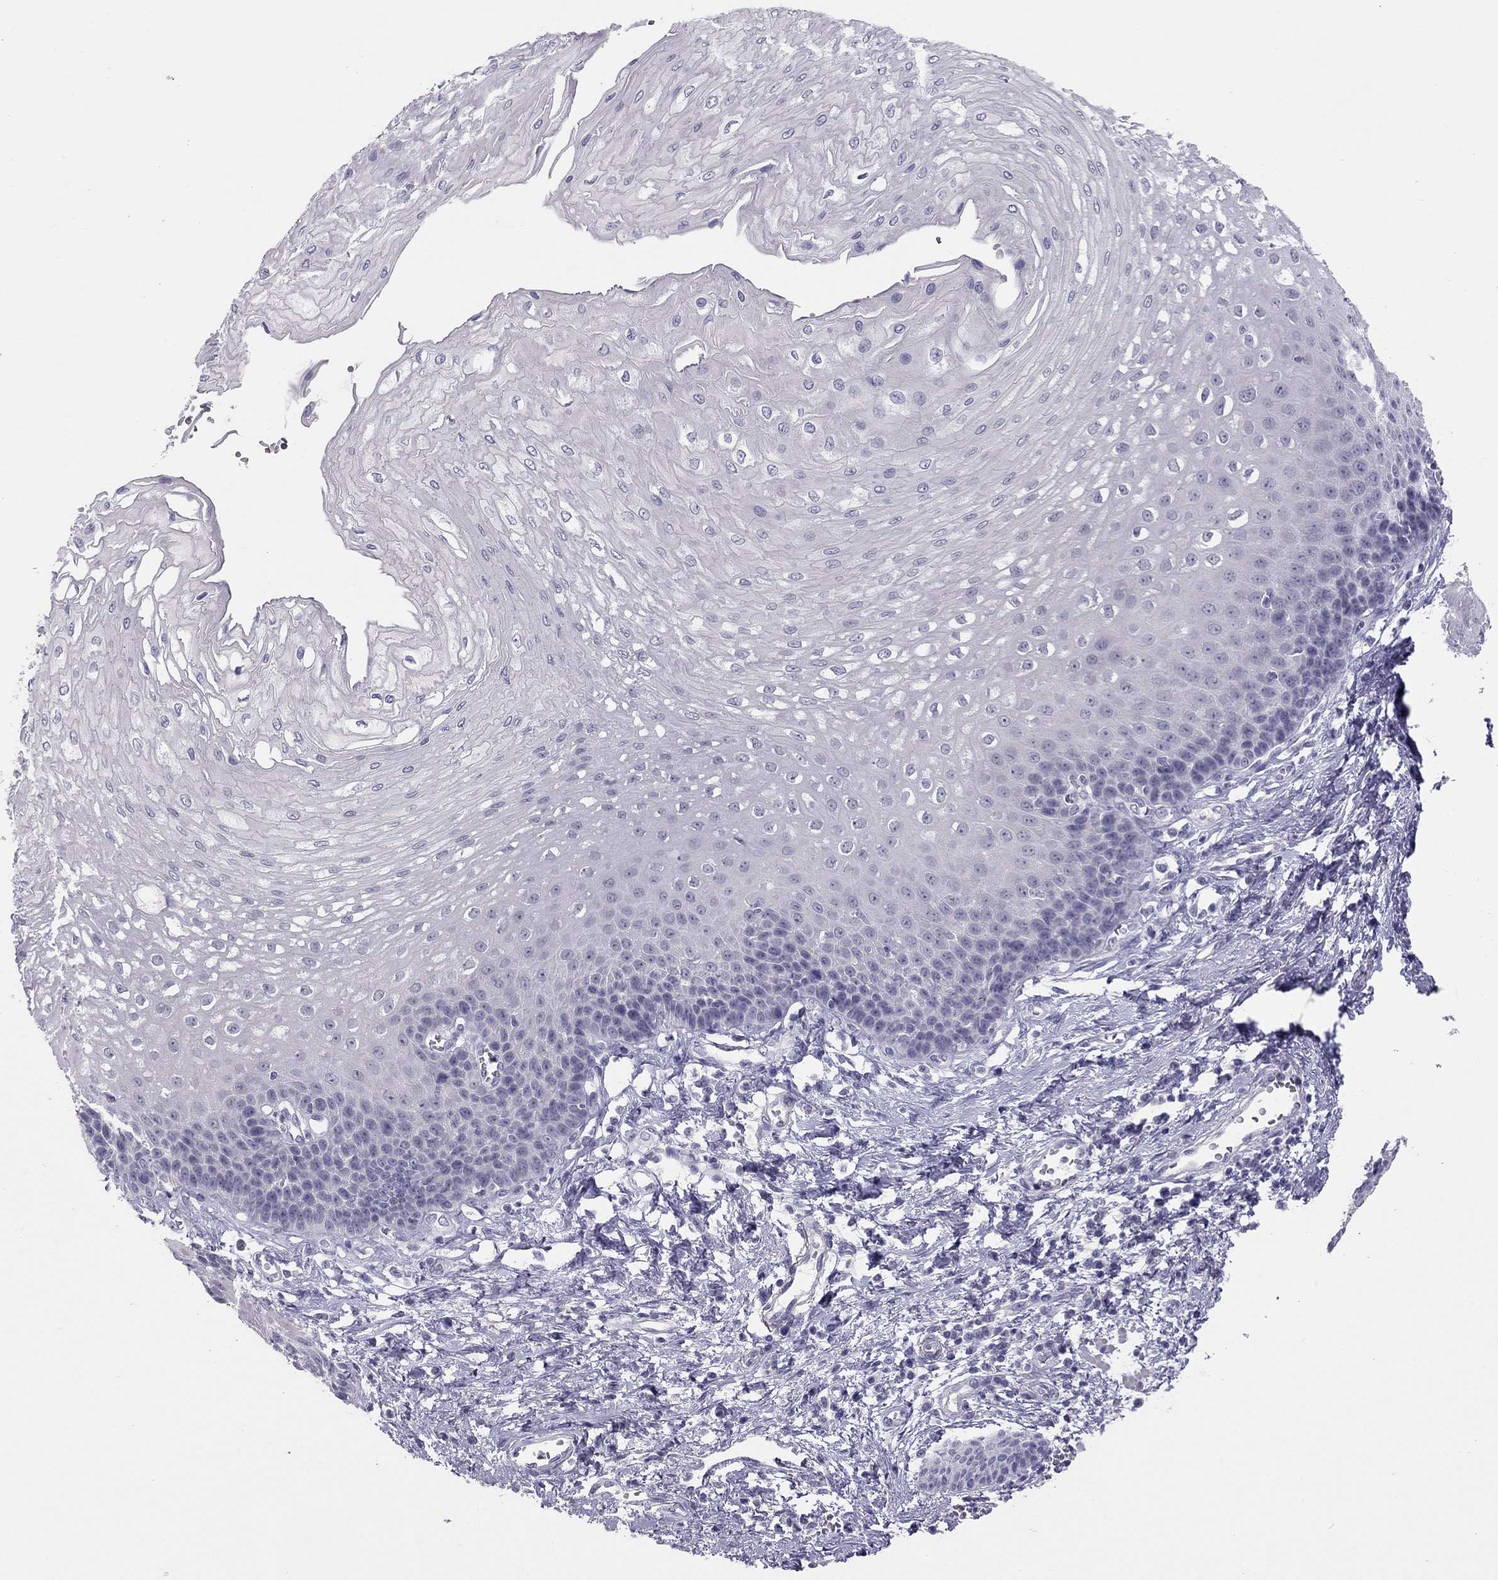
{"staining": {"intensity": "negative", "quantity": "none", "location": "none"}, "tissue": "esophagus", "cell_type": "Squamous epithelial cells", "image_type": "normal", "snomed": [{"axis": "morphology", "description": "Normal tissue, NOS"}, {"axis": "topography", "description": "Esophagus"}], "caption": "This is an immunohistochemistry (IHC) histopathology image of unremarkable esophagus. There is no staining in squamous epithelial cells.", "gene": "SPATA12", "patient": {"sex": "female", "age": 62}}